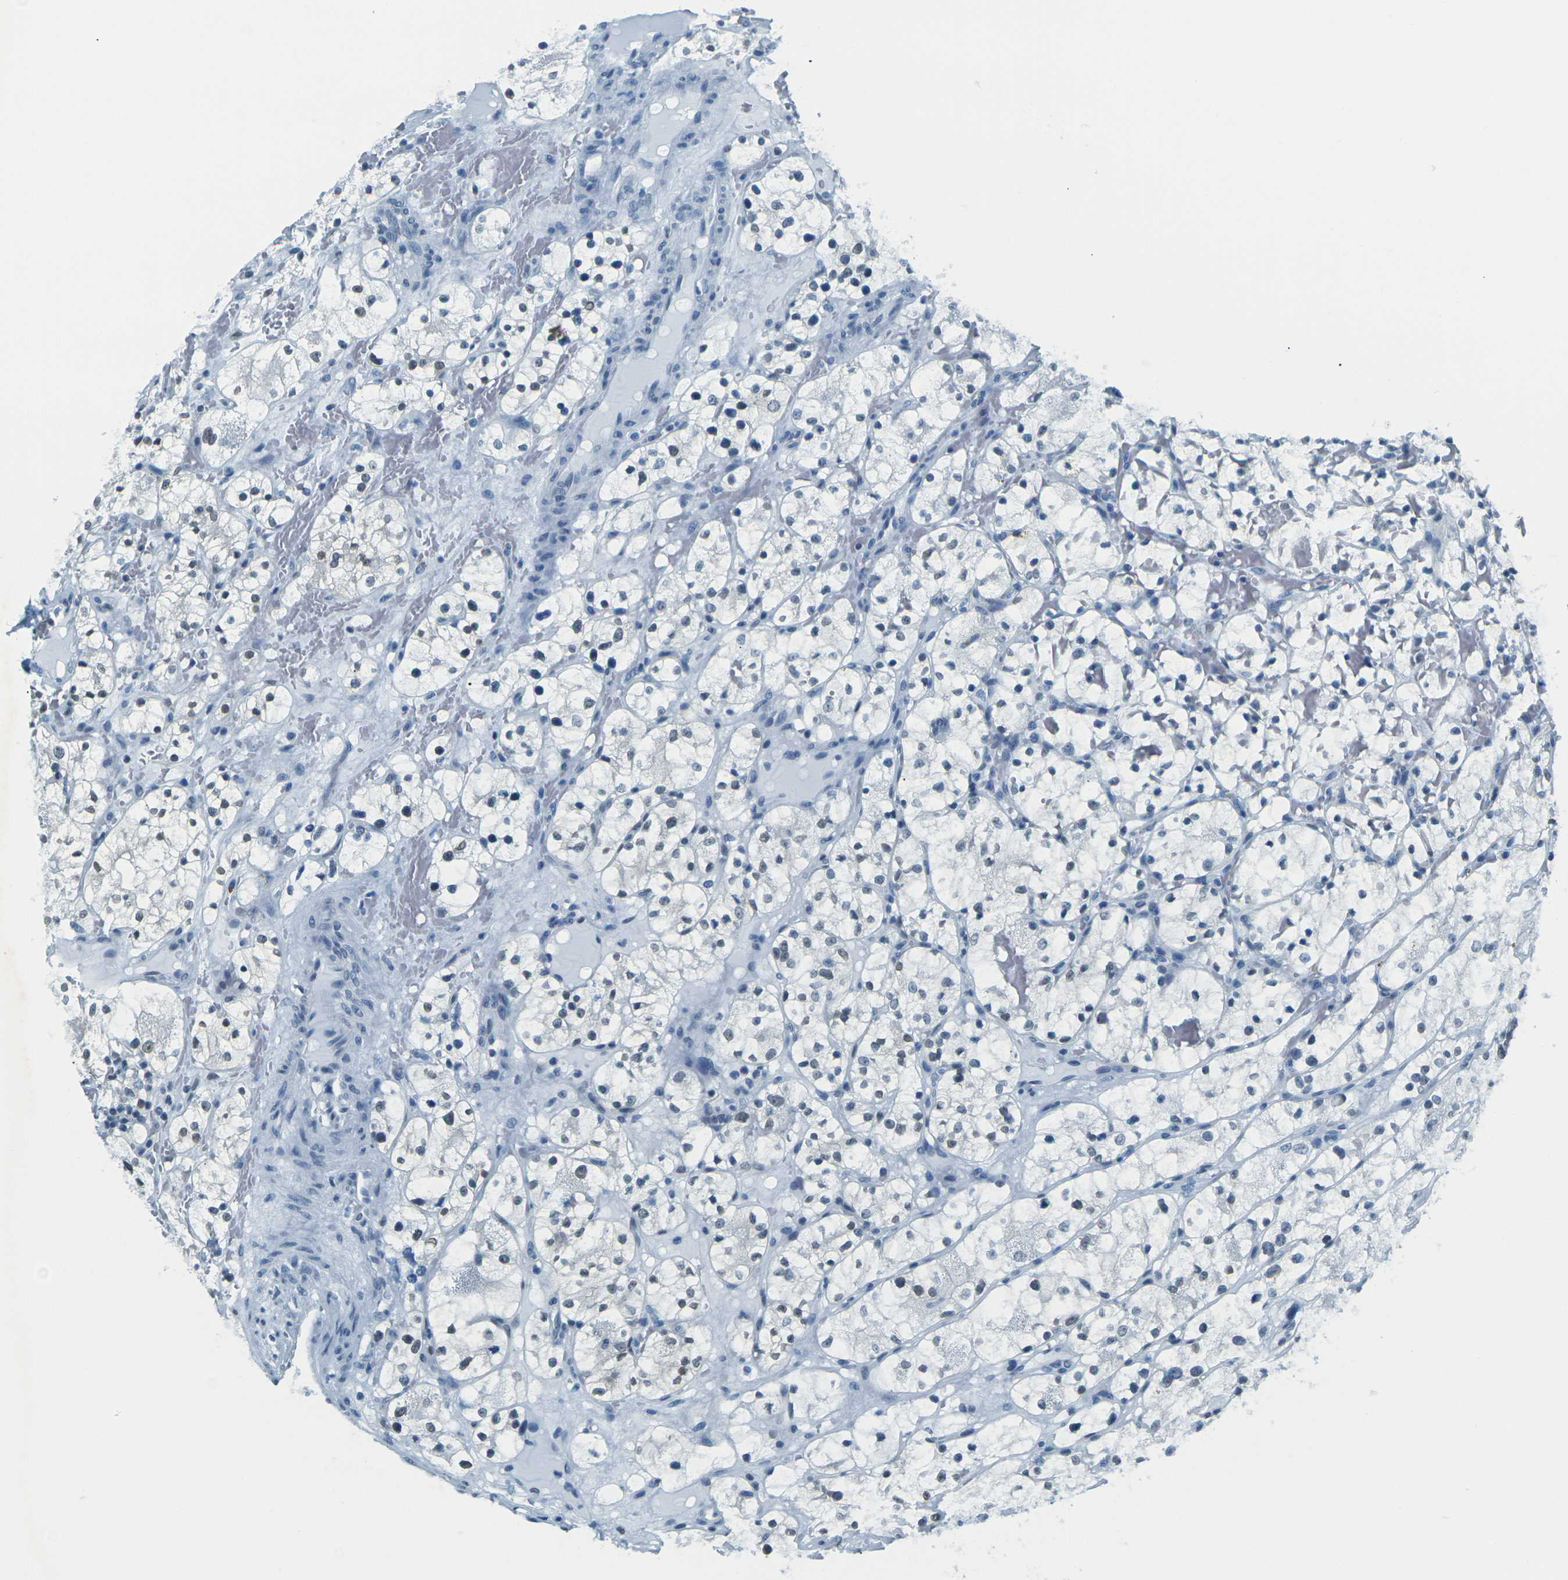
{"staining": {"intensity": "moderate", "quantity": "25%-75%", "location": "nuclear"}, "tissue": "renal cancer", "cell_type": "Tumor cells", "image_type": "cancer", "snomed": [{"axis": "morphology", "description": "Adenocarcinoma, NOS"}, {"axis": "topography", "description": "Kidney"}], "caption": "This image demonstrates immunohistochemistry (IHC) staining of human adenocarcinoma (renal), with medium moderate nuclear expression in about 25%-75% of tumor cells.", "gene": "NHEJ1", "patient": {"sex": "female", "age": 60}}